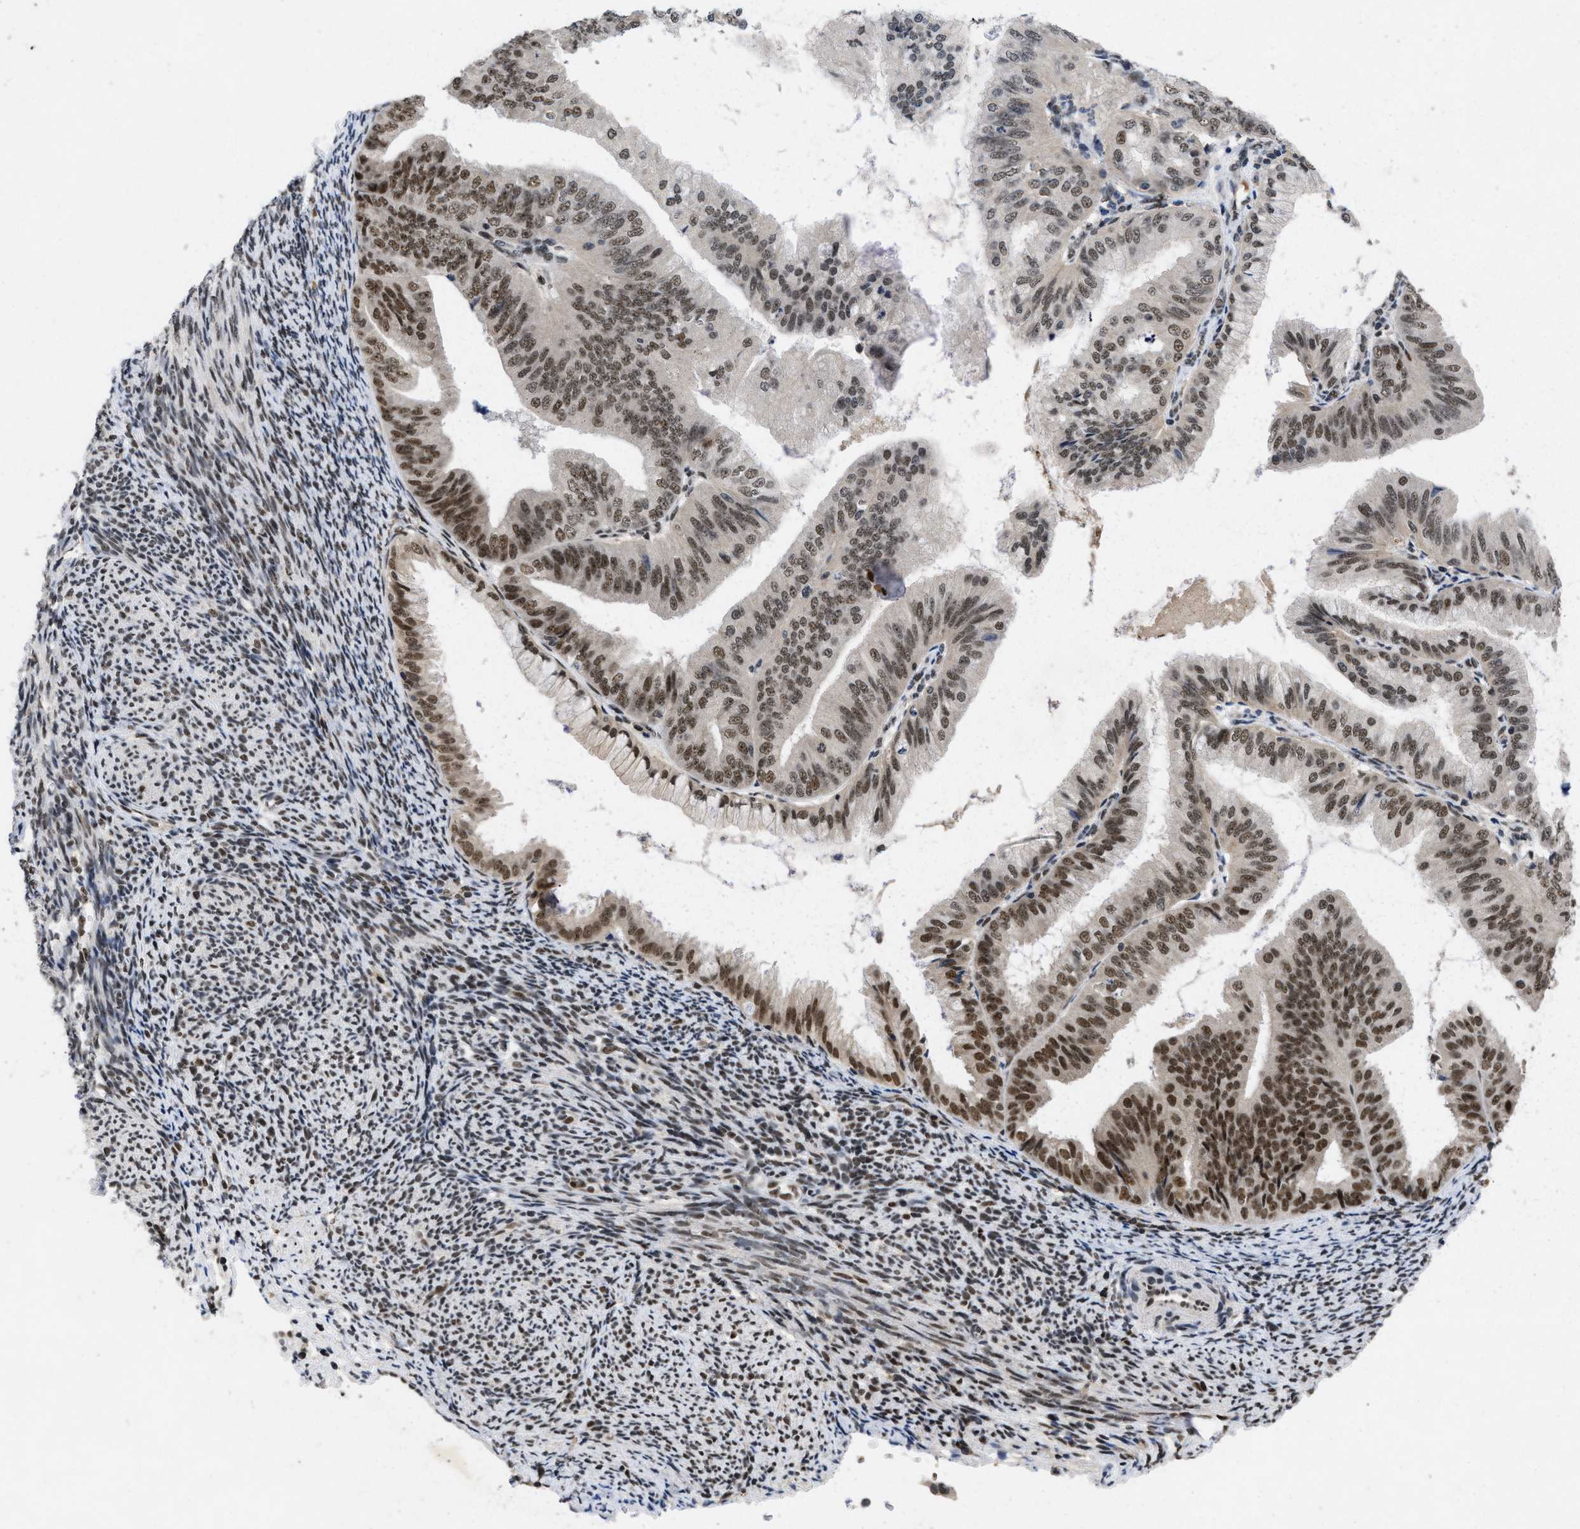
{"staining": {"intensity": "moderate", "quantity": ">75%", "location": "nuclear"}, "tissue": "endometrial cancer", "cell_type": "Tumor cells", "image_type": "cancer", "snomed": [{"axis": "morphology", "description": "Adenocarcinoma, NOS"}, {"axis": "topography", "description": "Endometrium"}], "caption": "This is a micrograph of immunohistochemistry staining of endometrial adenocarcinoma, which shows moderate expression in the nuclear of tumor cells.", "gene": "ZNF346", "patient": {"sex": "female", "age": 63}}